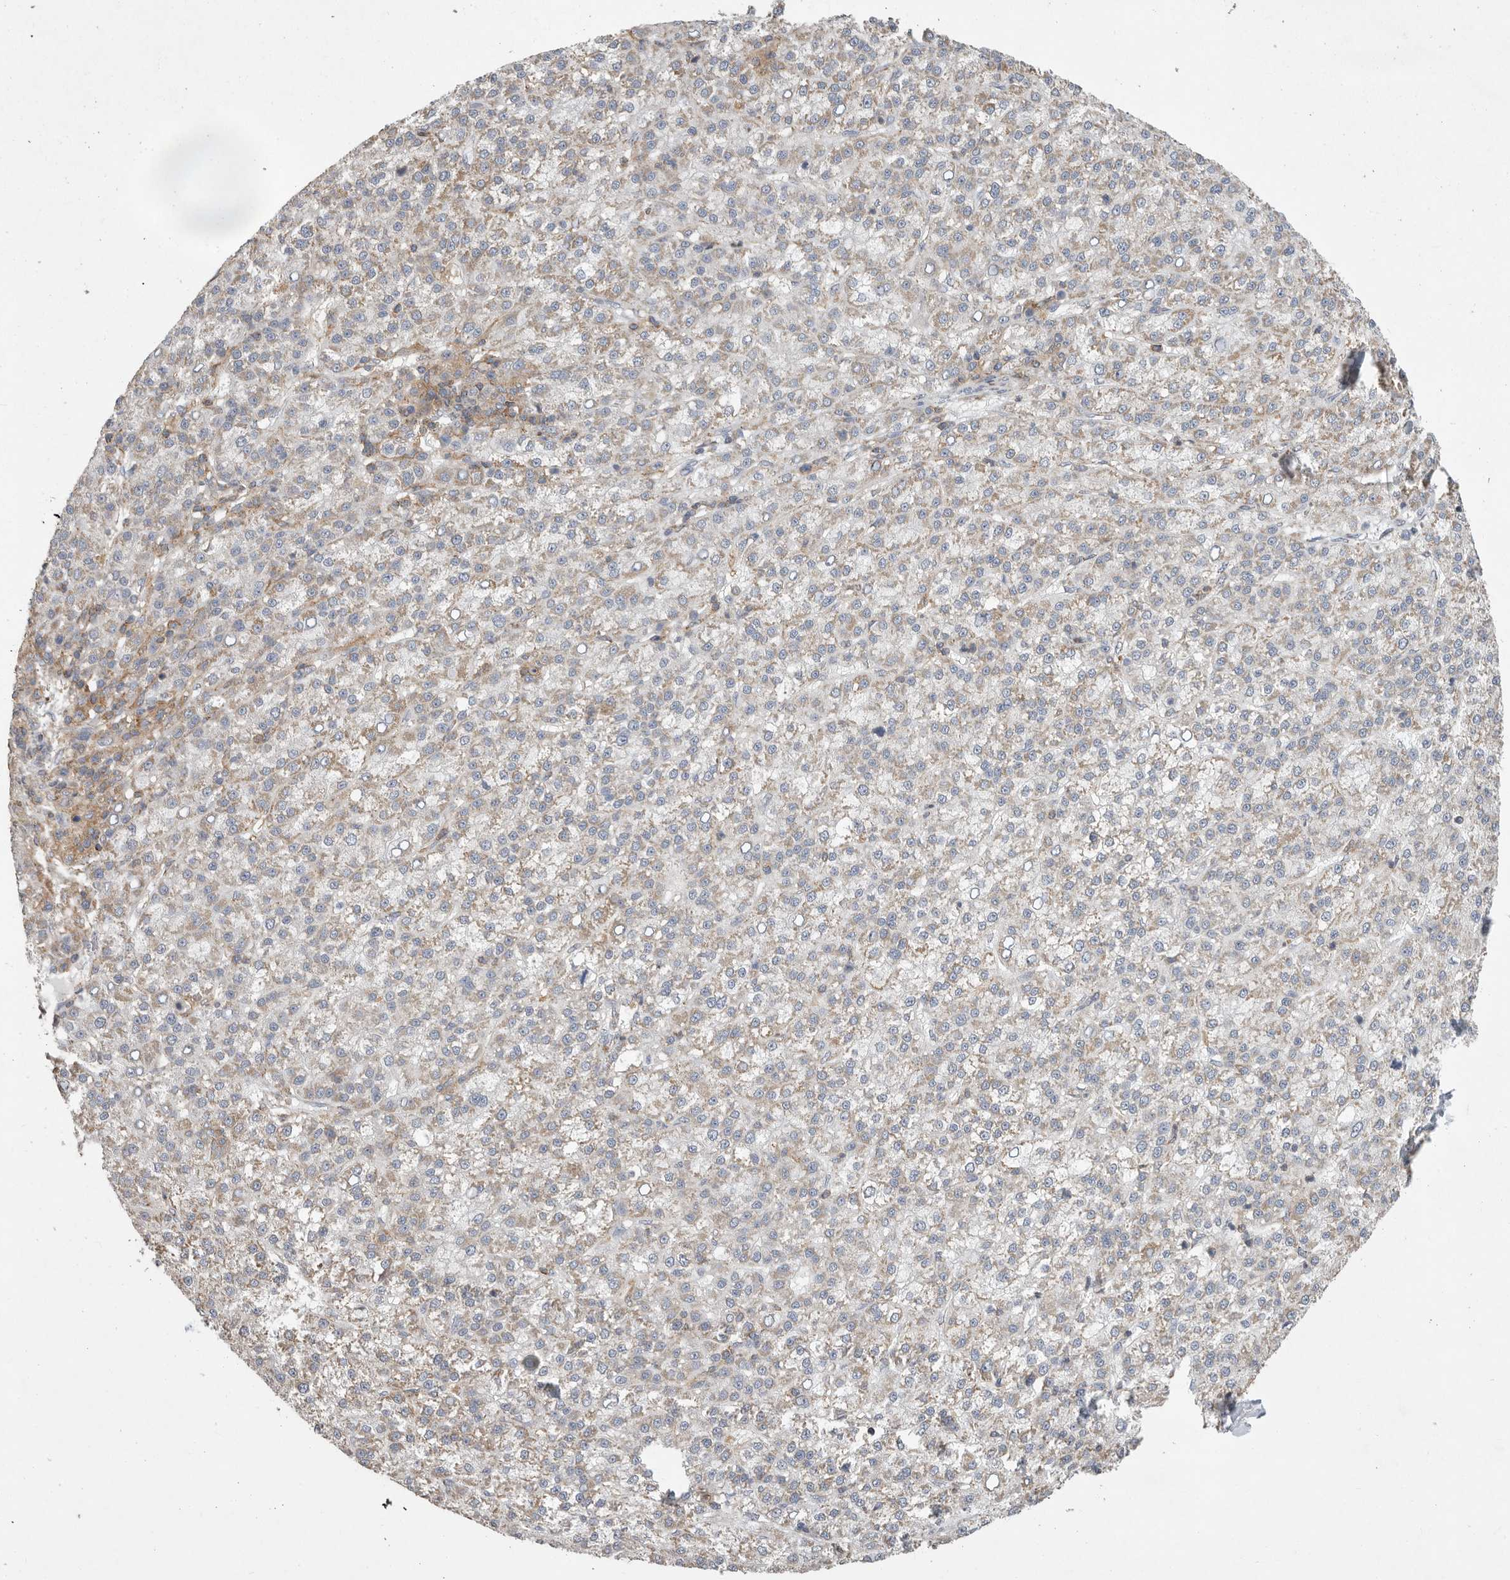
{"staining": {"intensity": "weak", "quantity": "25%-75%", "location": "cytoplasmic/membranous"}, "tissue": "liver cancer", "cell_type": "Tumor cells", "image_type": "cancer", "snomed": [{"axis": "morphology", "description": "Carcinoma, Hepatocellular, NOS"}, {"axis": "topography", "description": "Liver"}], "caption": "Liver cancer stained with a protein marker shows weak staining in tumor cells.", "gene": "MPZL1", "patient": {"sex": "female", "age": 58}}